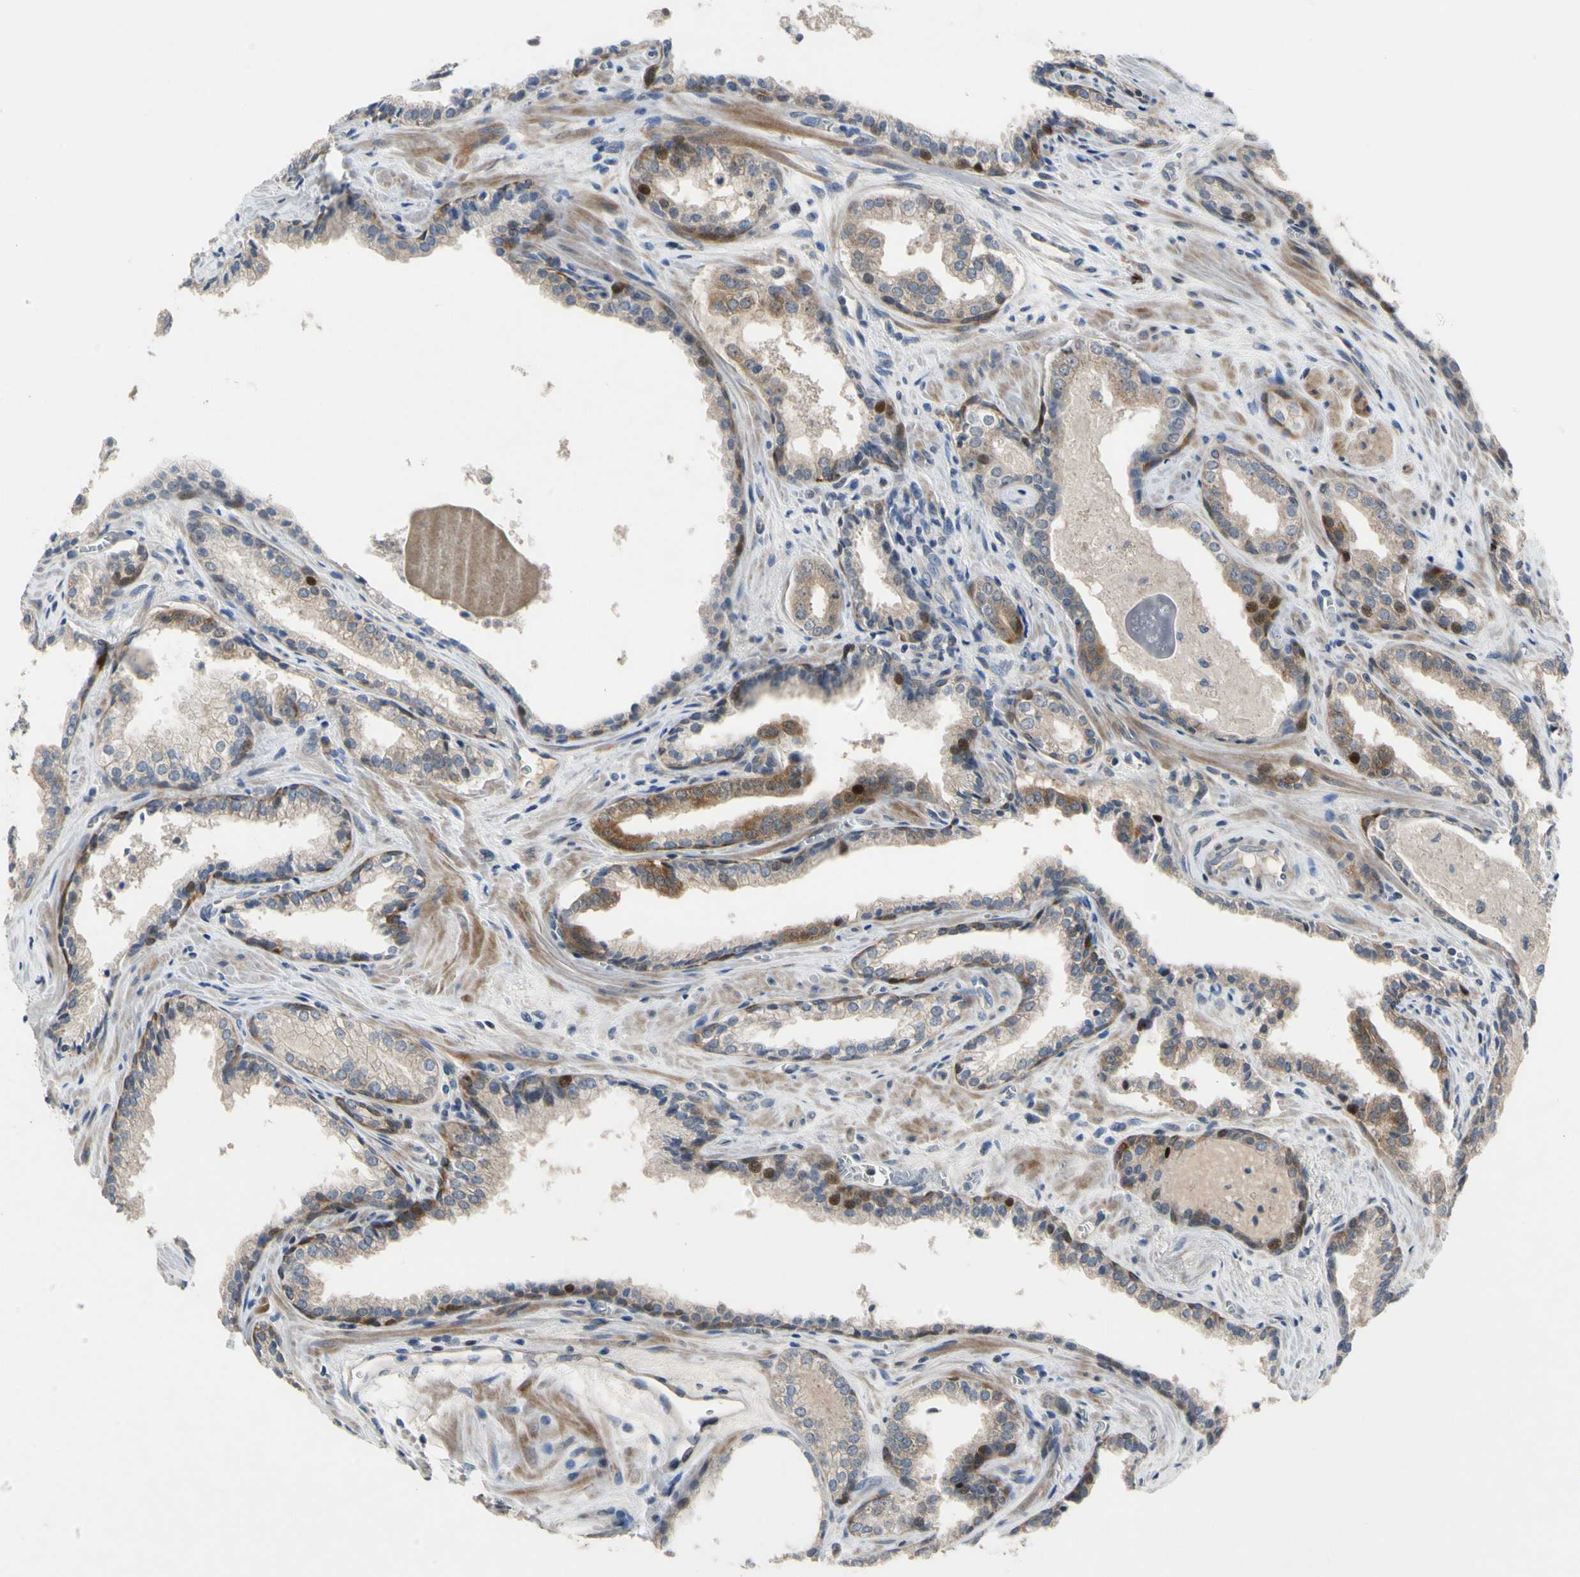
{"staining": {"intensity": "moderate", "quantity": "<25%", "location": "cytoplasmic/membranous,nuclear"}, "tissue": "prostate cancer", "cell_type": "Tumor cells", "image_type": "cancer", "snomed": [{"axis": "morphology", "description": "Adenocarcinoma, Low grade"}, {"axis": "topography", "description": "Prostate"}], "caption": "A brown stain labels moderate cytoplasmic/membranous and nuclear expression of a protein in human prostate adenocarcinoma (low-grade) tumor cells. (IHC, brightfield microscopy, high magnification).", "gene": "HMGCR", "patient": {"sex": "male", "age": 60}}